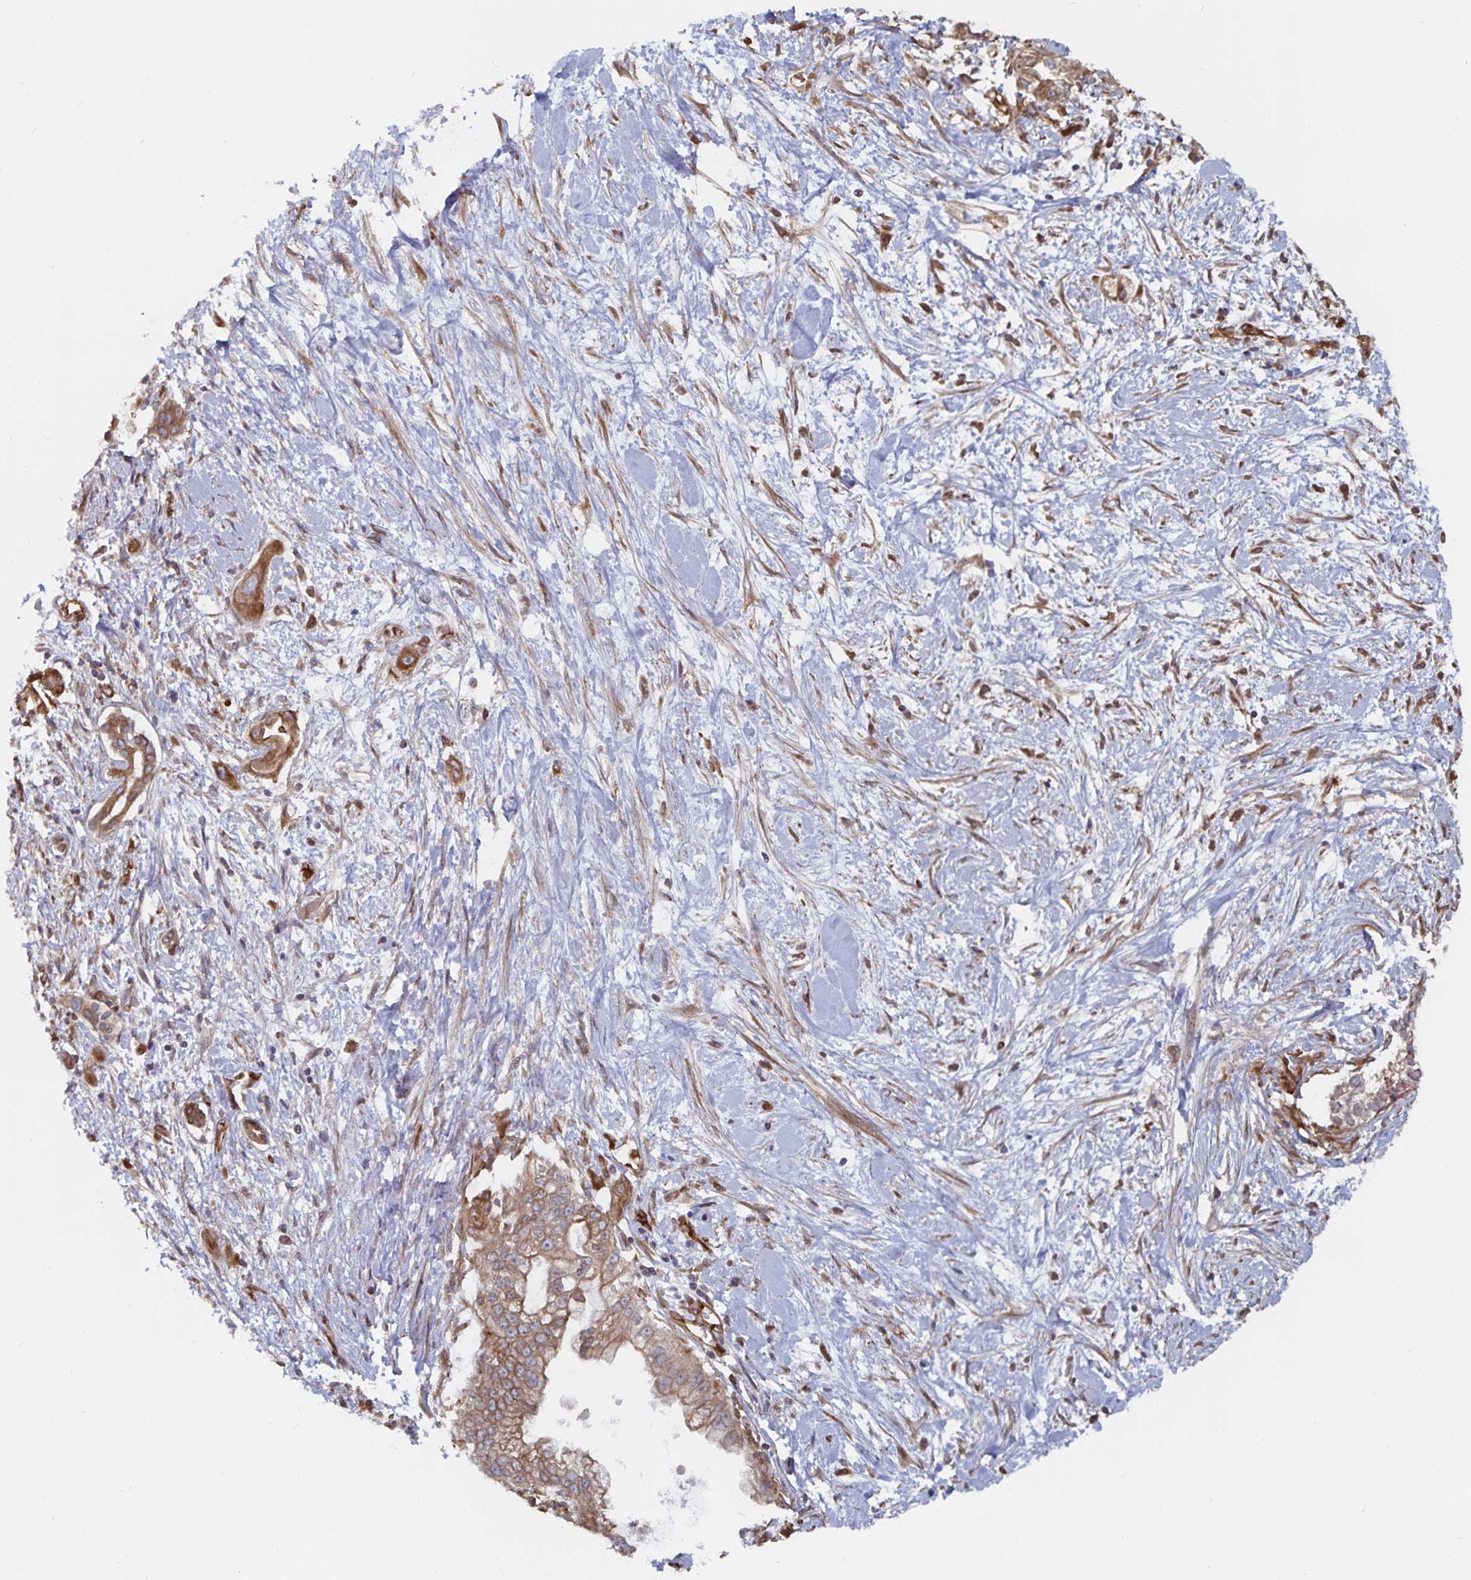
{"staining": {"intensity": "weak", "quantity": ">75%", "location": "cytoplasmic/membranous"}, "tissue": "pancreatic cancer", "cell_type": "Tumor cells", "image_type": "cancer", "snomed": [{"axis": "morphology", "description": "Adenocarcinoma, NOS"}, {"axis": "topography", "description": "Pancreas"}], "caption": "Weak cytoplasmic/membranous expression for a protein is present in approximately >75% of tumor cells of pancreatic adenocarcinoma using IHC.", "gene": "BCAP29", "patient": {"sex": "male", "age": 70}}